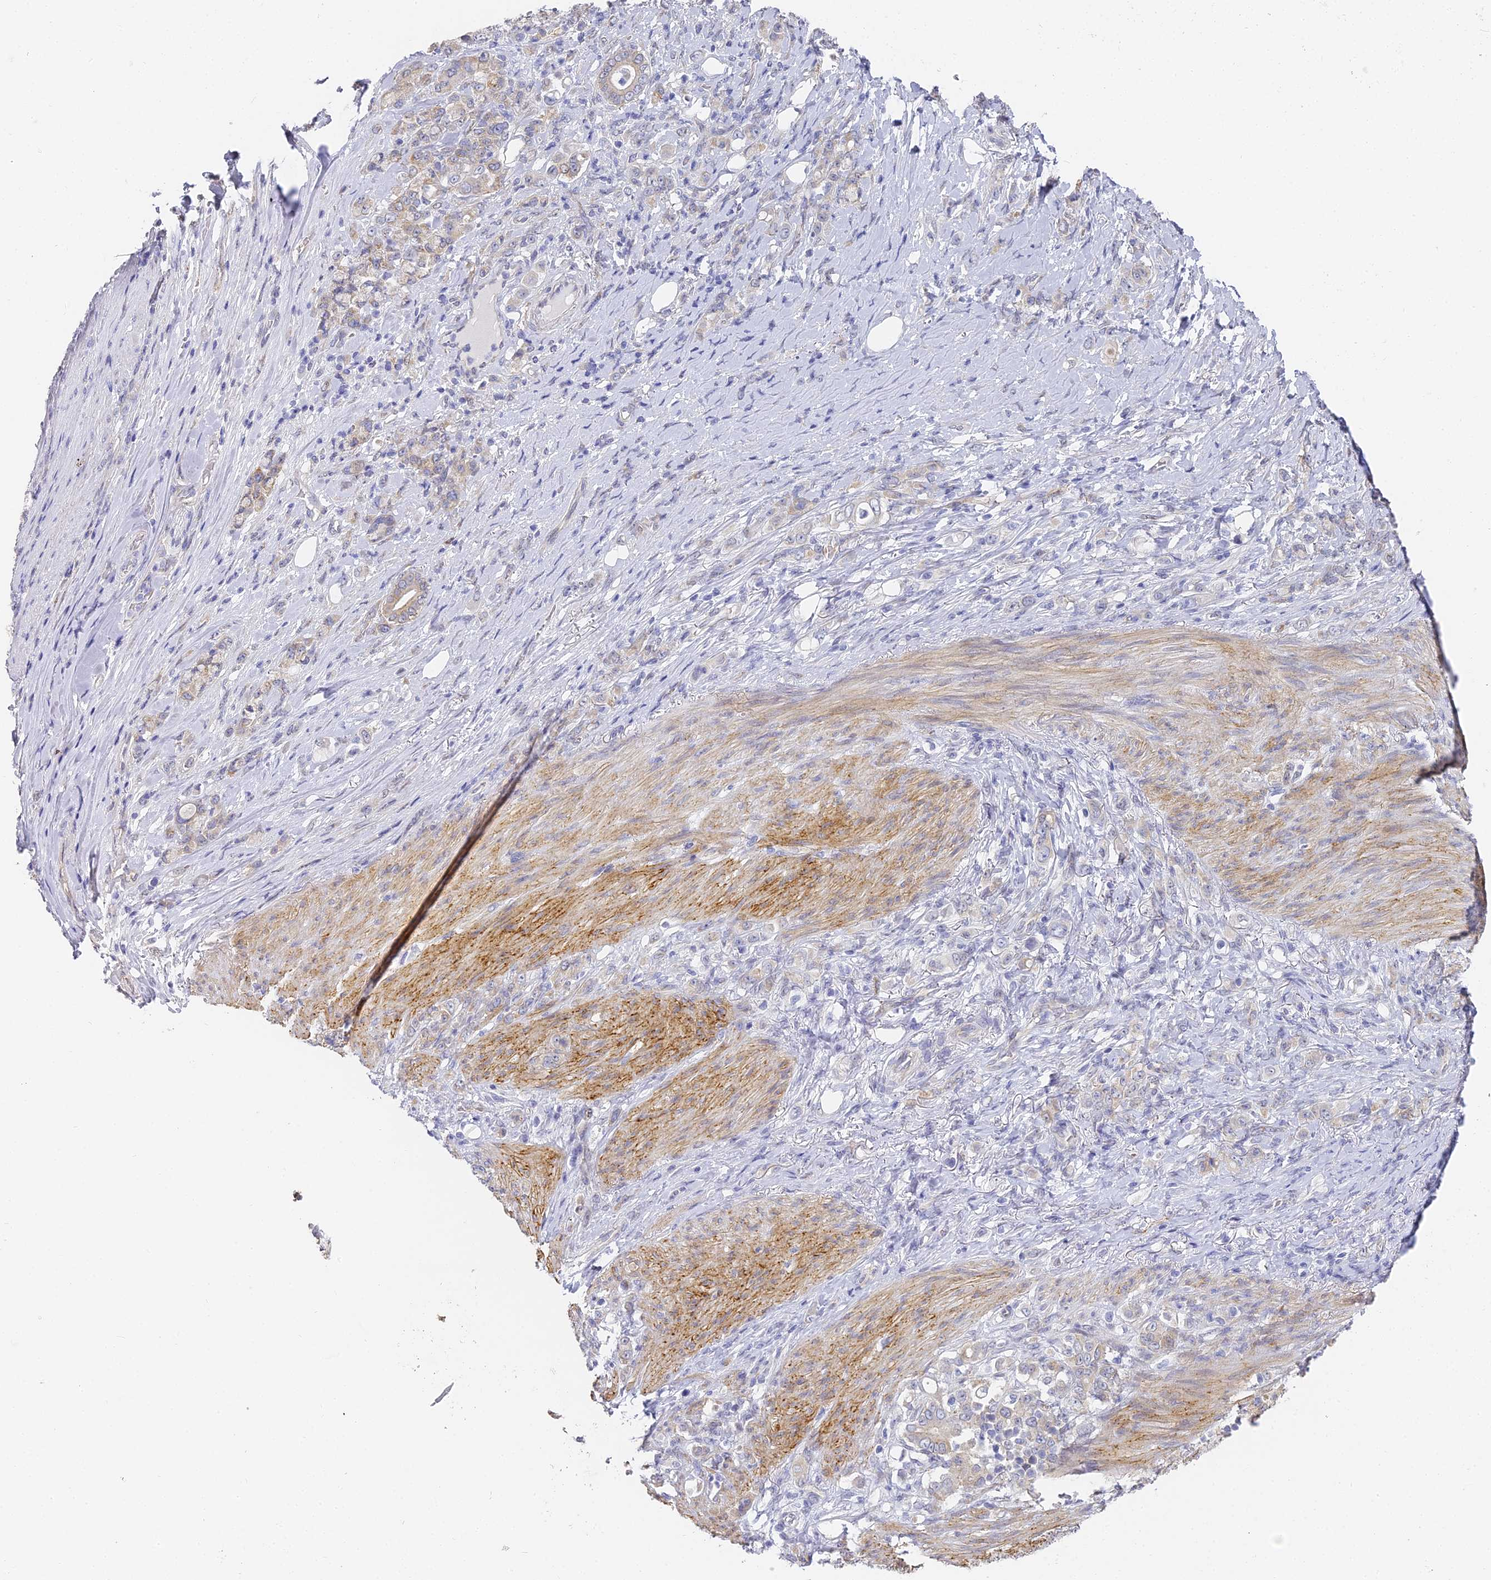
{"staining": {"intensity": "weak", "quantity": "25%-75%", "location": "cytoplasmic/membranous"}, "tissue": "stomach cancer", "cell_type": "Tumor cells", "image_type": "cancer", "snomed": [{"axis": "morphology", "description": "Adenocarcinoma, NOS"}, {"axis": "topography", "description": "Stomach"}], "caption": "Adenocarcinoma (stomach) stained with immunohistochemistry exhibits weak cytoplasmic/membranous expression in about 25%-75% of tumor cells.", "gene": "GJA1", "patient": {"sex": "female", "age": 79}}